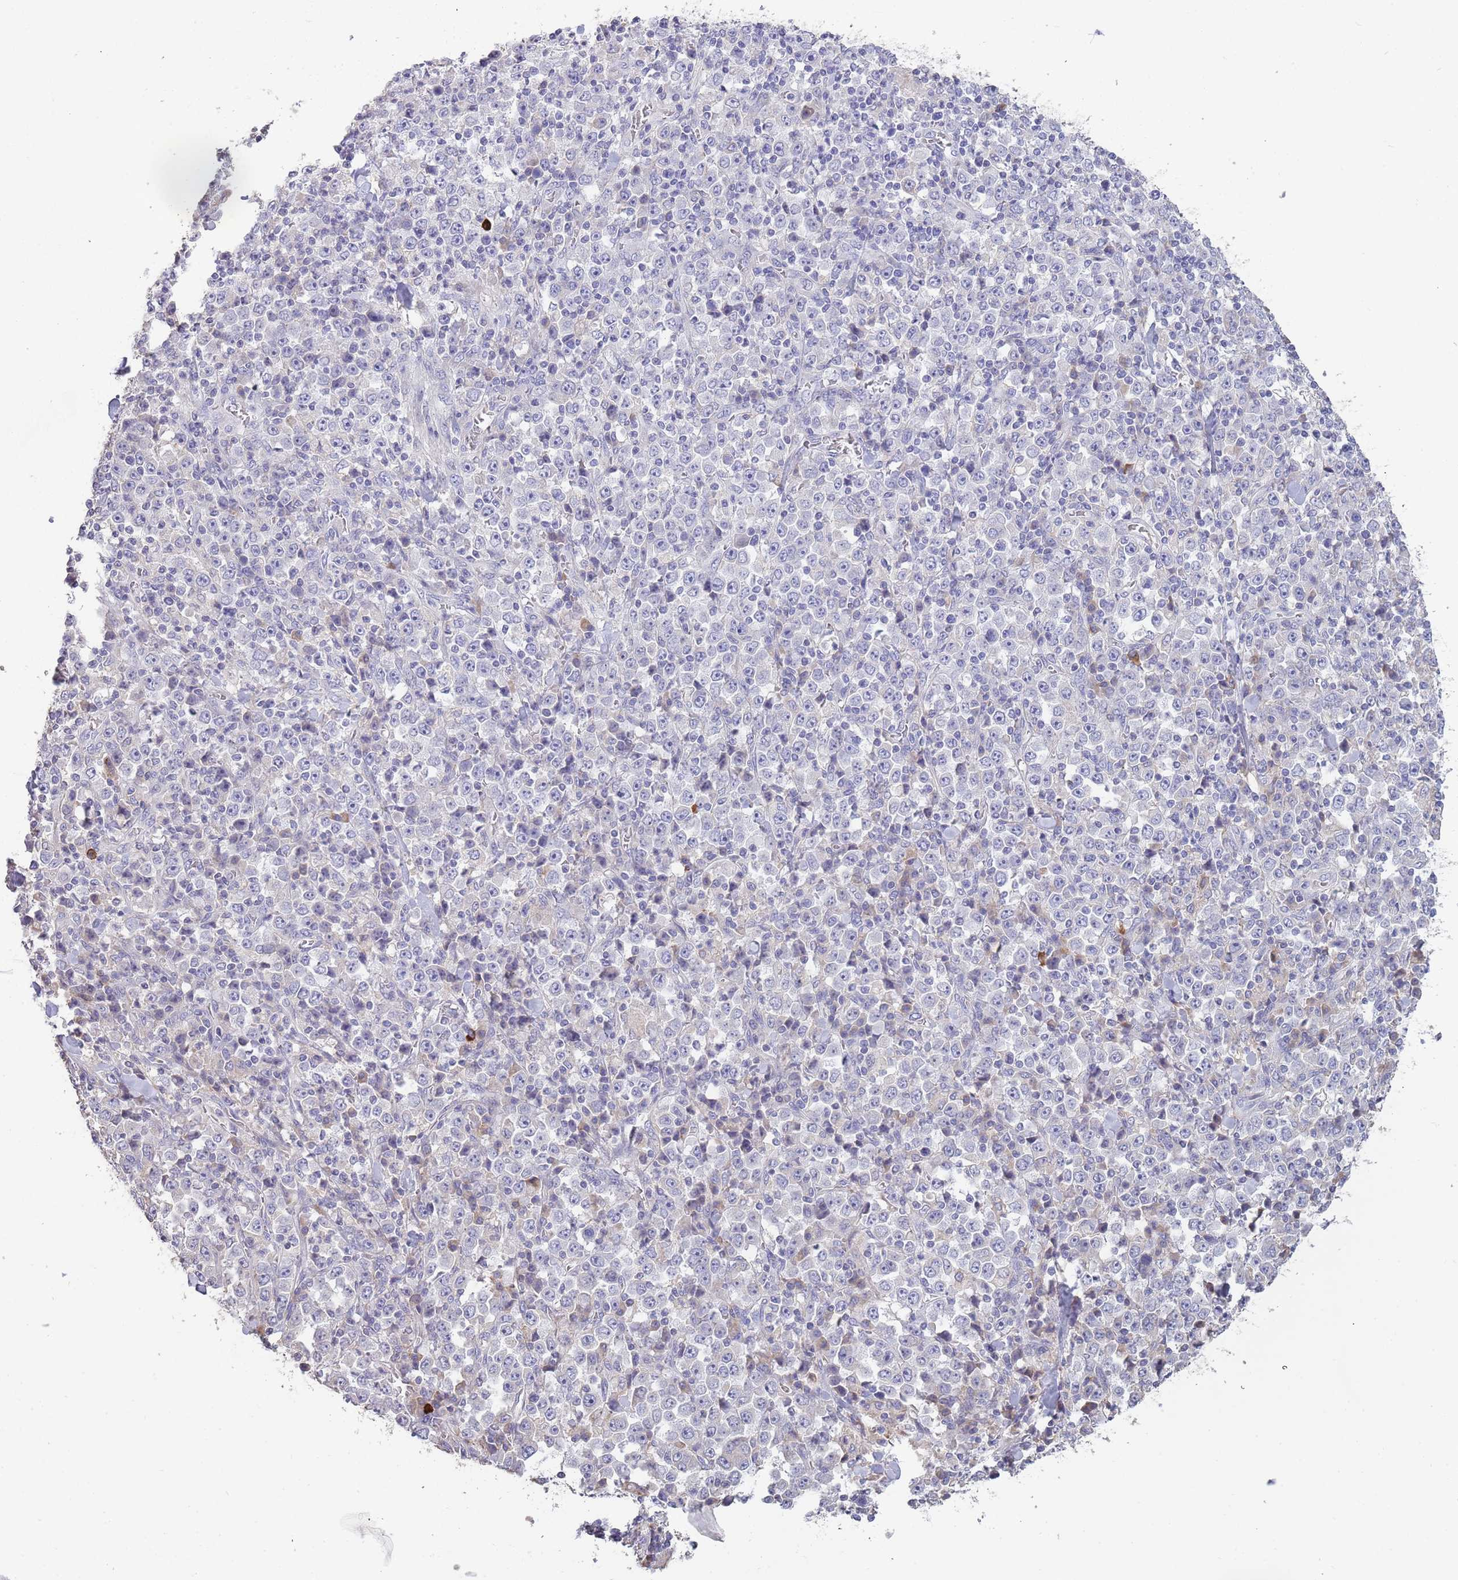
{"staining": {"intensity": "negative", "quantity": "none", "location": "none"}, "tissue": "stomach cancer", "cell_type": "Tumor cells", "image_type": "cancer", "snomed": [{"axis": "morphology", "description": "Normal tissue, NOS"}, {"axis": "morphology", "description": "Adenocarcinoma, NOS"}, {"axis": "topography", "description": "Stomach, upper"}, {"axis": "topography", "description": "Stomach"}], "caption": "Tumor cells are negative for brown protein staining in adenocarcinoma (stomach). (Brightfield microscopy of DAB (3,3'-diaminobenzidine) IHC at high magnification).", "gene": "SUSD1", "patient": {"sex": "male", "age": 59}}